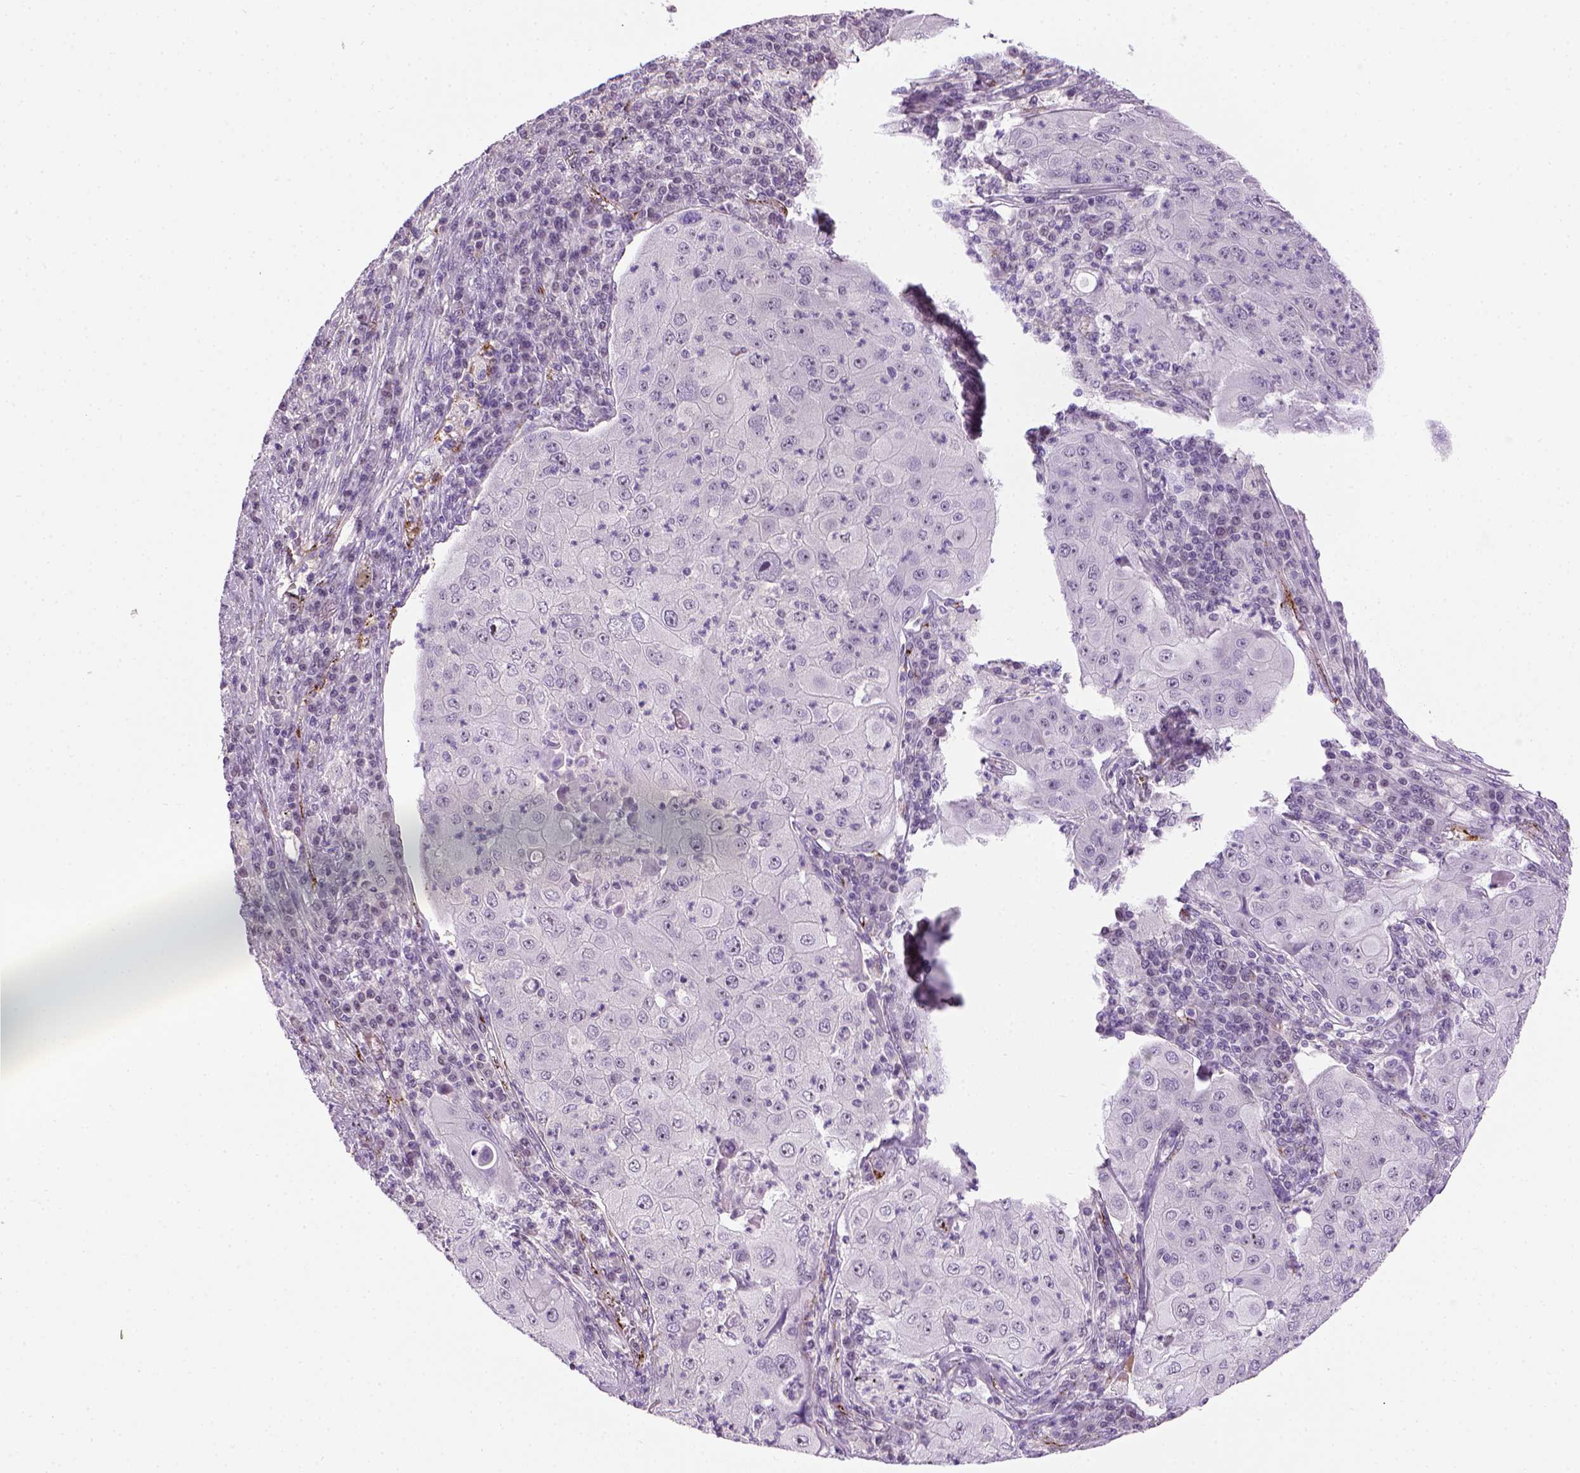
{"staining": {"intensity": "negative", "quantity": "none", "location": "none"}, "tissue": "lung cancer", "cell_type": "Tumor cells", "image_type": "cancer", "snomed": [{"axis": "morphology", "description": "Squamous cell carcinoma, NOS"}, {"axis": "topography", "description": "Lung"}], "caption": "Tumor cells show no significant protein expression in lung squamous cell carcinoma. (DAB (3,3'-diaminobenzidine) immunohistochemistry (IHC) visualized using brightfield microscopy, high magnification).", "gene": "VWF", "patient": {"sex": "female", "age": 59}}